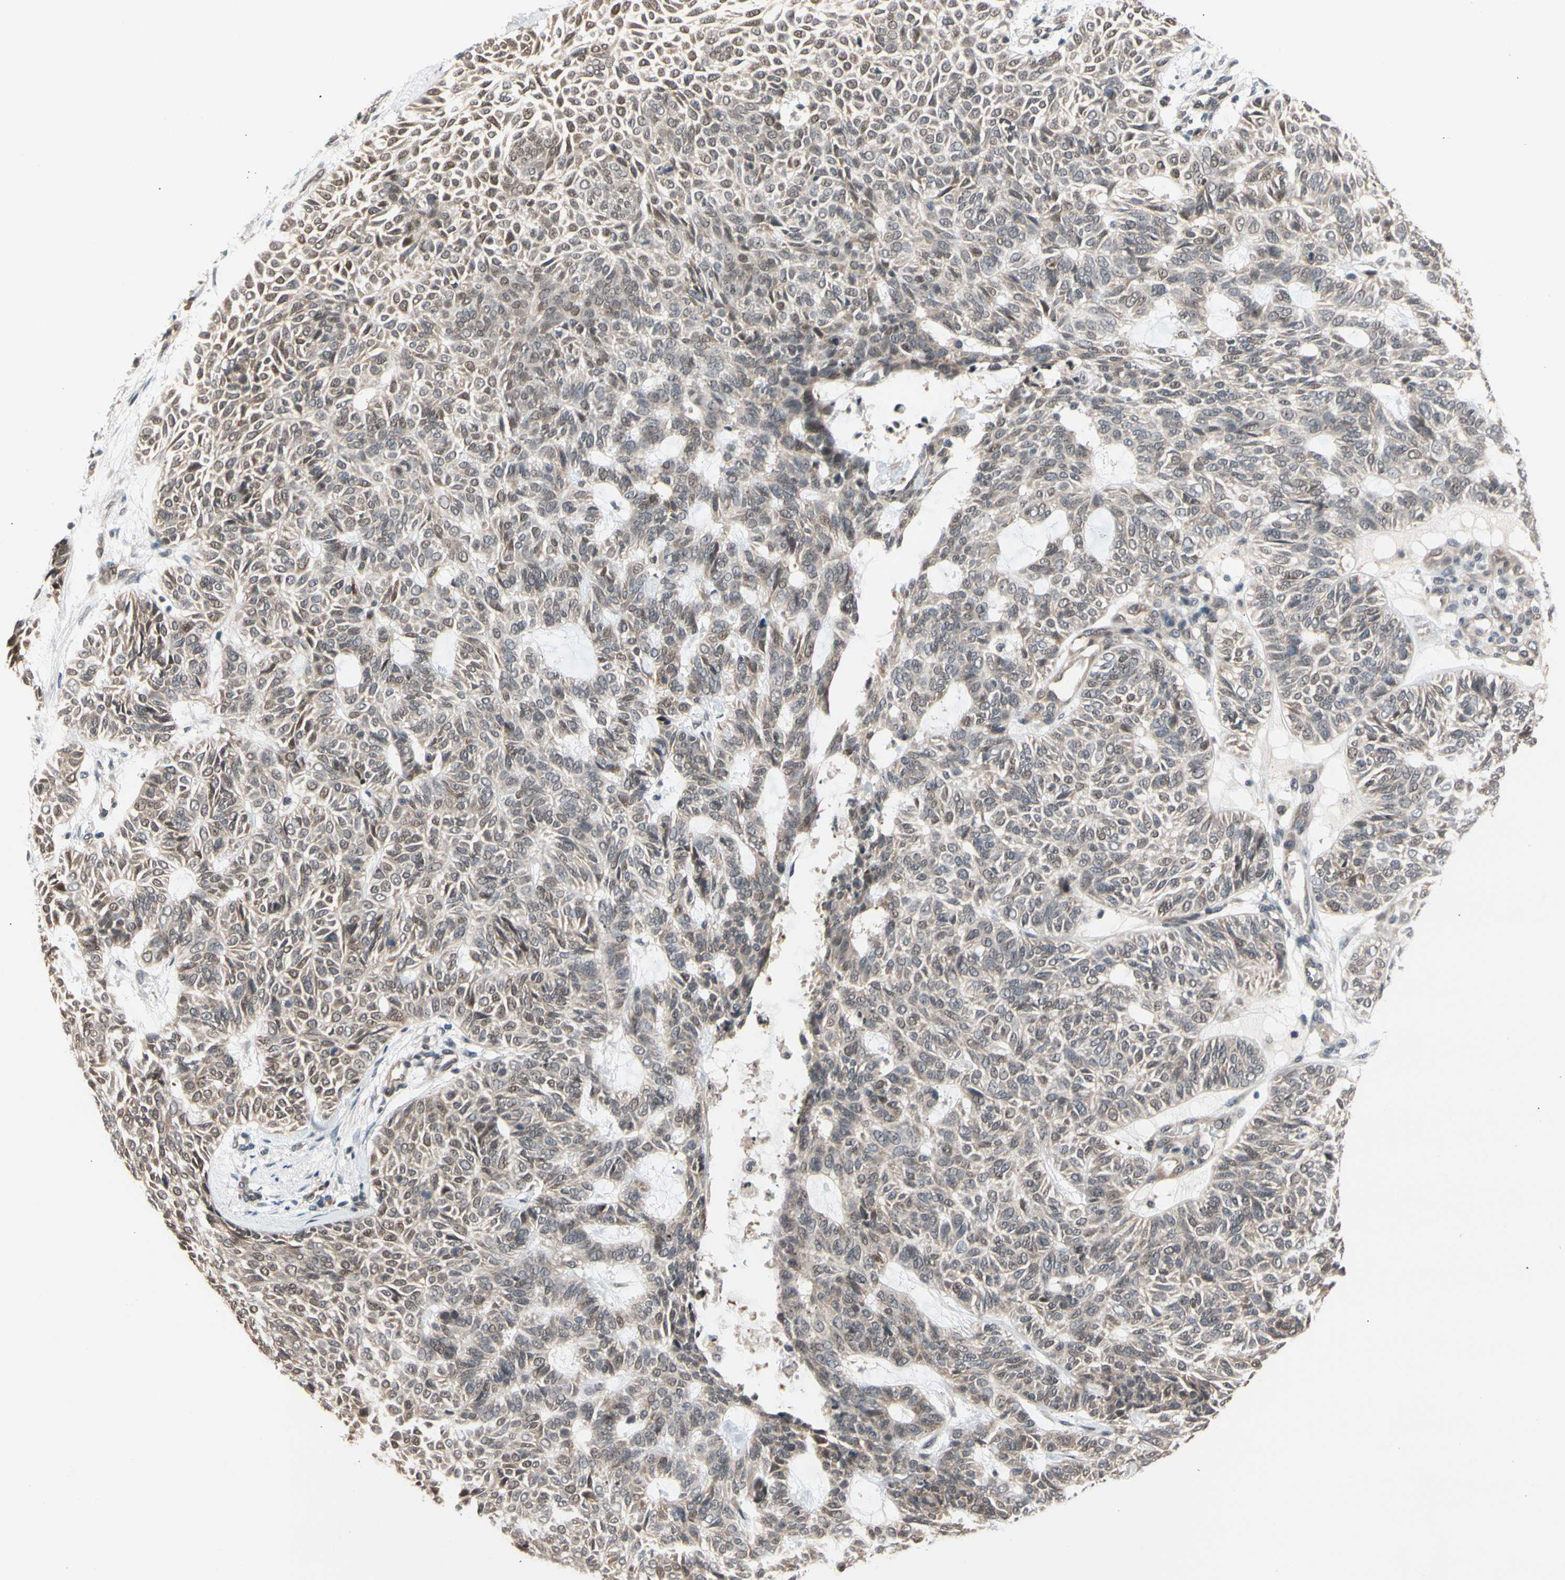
{"staining": {"intensity": "moderate", "quantity": ">75%", "location": "cytoplasmic/membranous,nuclear"}, "tissue": "skin cancer", "cell_type": "Tumor cells", "image_type": "cancer", "snomed": [{"axis": "morphology", "description": "Basal cell carcinoma"}, {"axis": "topography", "description": "Skin"}], "caption": "Protein expression analysis of skin cancer reveals moderate cytoplasmic/membranous and nuclear staining in approximately >75% of tumor cells.", "gene": "NGEF", "patient": {"sex": "male", "age": 87}}